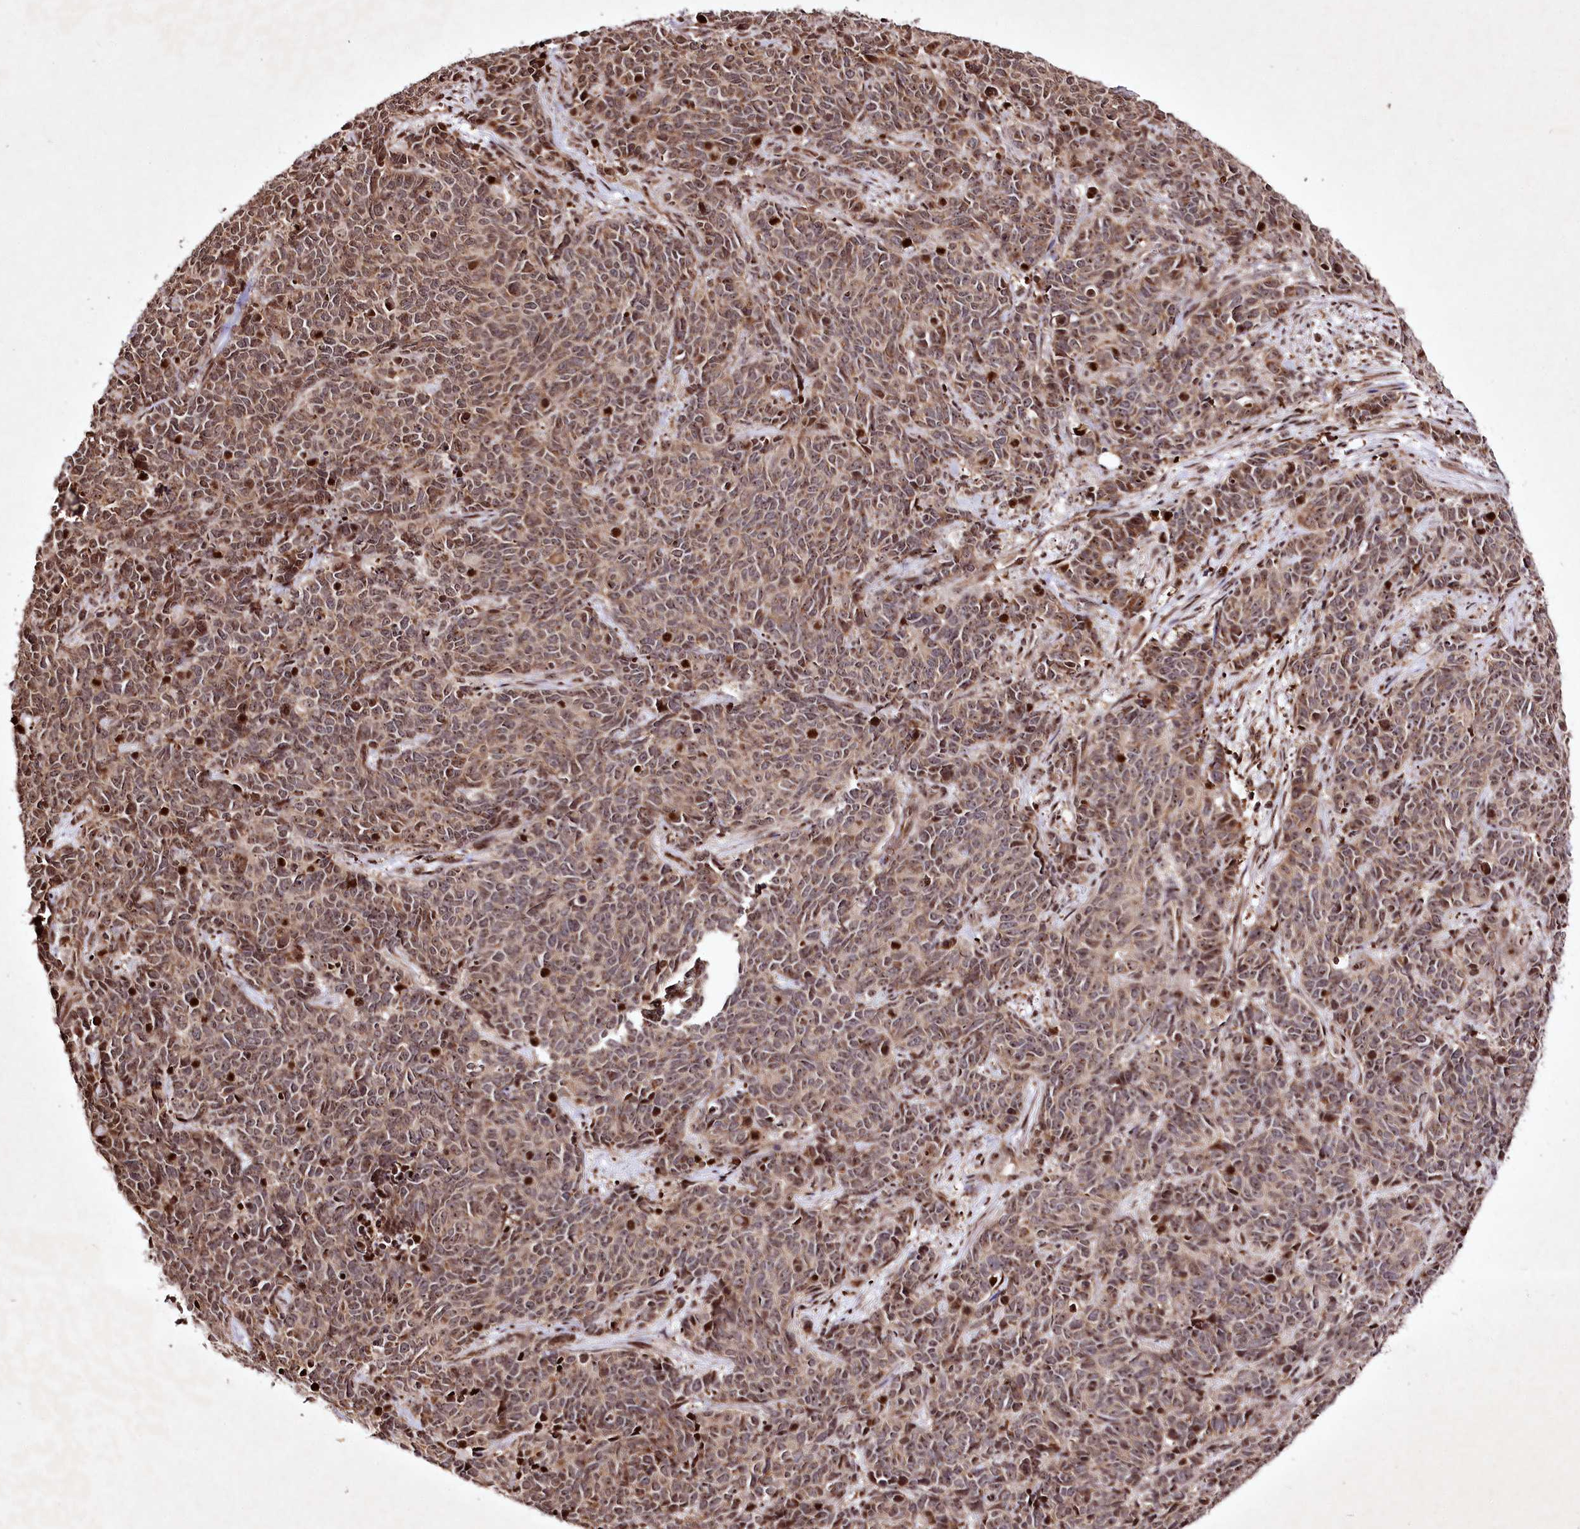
{"staining": {"intensity": "moderate", "quantity": ">75%", "location": "cytoplasmic/membranous,nuclear"}, "tissue": "cervical cancer", "cell_type": "Tumor cells", "image_type": "cancer", "snomed": [{"axis": "morphology", "description": "Squamous cell carcinoma, NOS"}, {"axis": "topography", "description": "Cervix"}], "caption": "Cervical squamous cell carcinoma stained for a protein reveals moderate cytoplasmic/membranous and nuclear positivity in tumor cells. (brown staining indicates protein expression, while blue staining denotes nuclei).", "gene": "DMP1", "patient": {"sex": "female", "age": 60}}